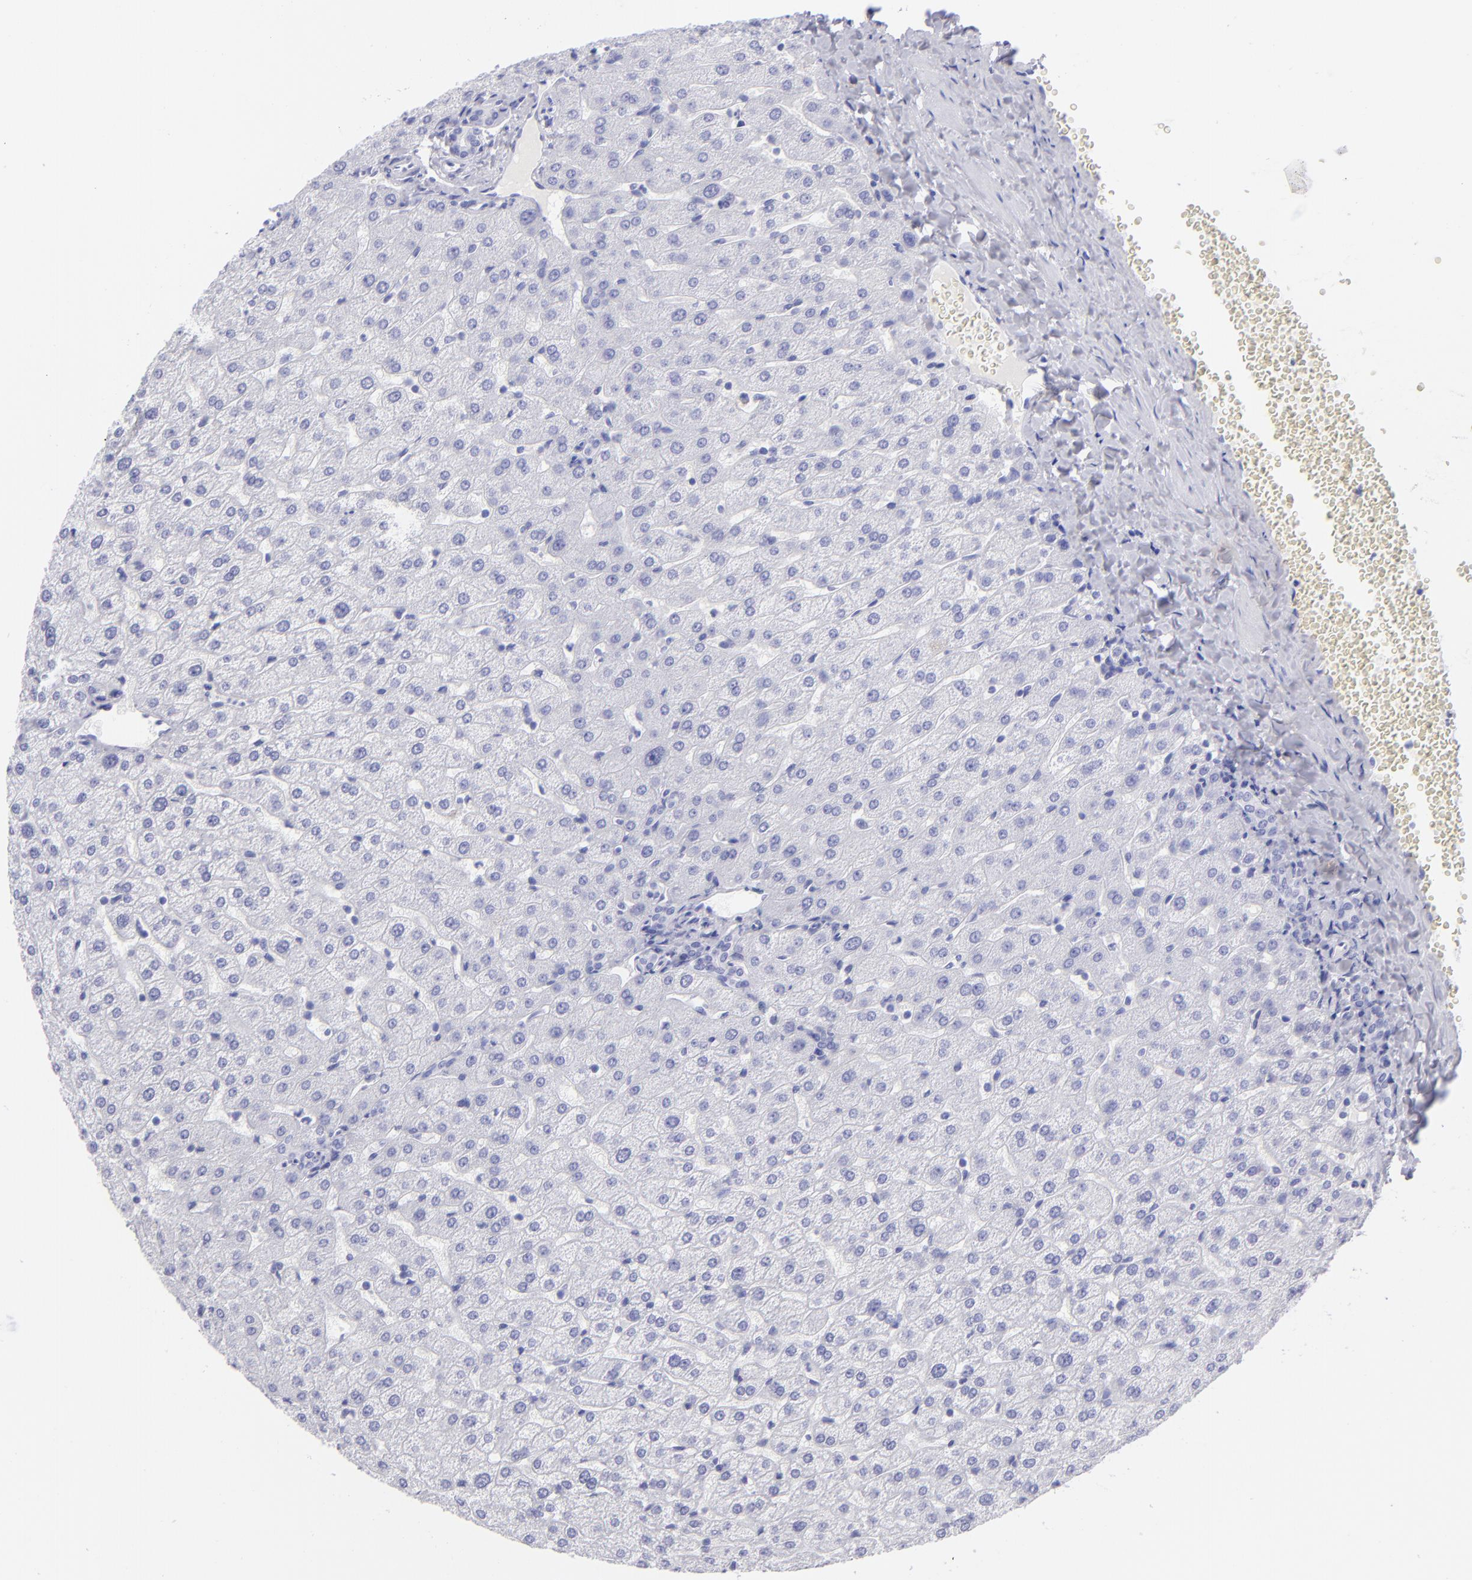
{"staining": {"intensity": "negative", "quantity": "none", "location": "none"}, "tissue": "liver", "cell_type": "Cholangiocytes", "image_type": "normal", "snomed": [{"axis": "morphology", "description": "Normal tissue, NOS"}, {"axis": "morphology", "description": "Fibrosis, NOS"}, {"axis": "topography", "description": "Liver"}], "caption": "A high-resolution photomicrograph shows immunohistochemistry (IHC) staining of unremarkable liver, which demonstrates no significant expression in cholangiocytes. Nuclei are stained in blue.", "gene": "SLC1A2", "patient": {"sex": "female", "age": 29}}